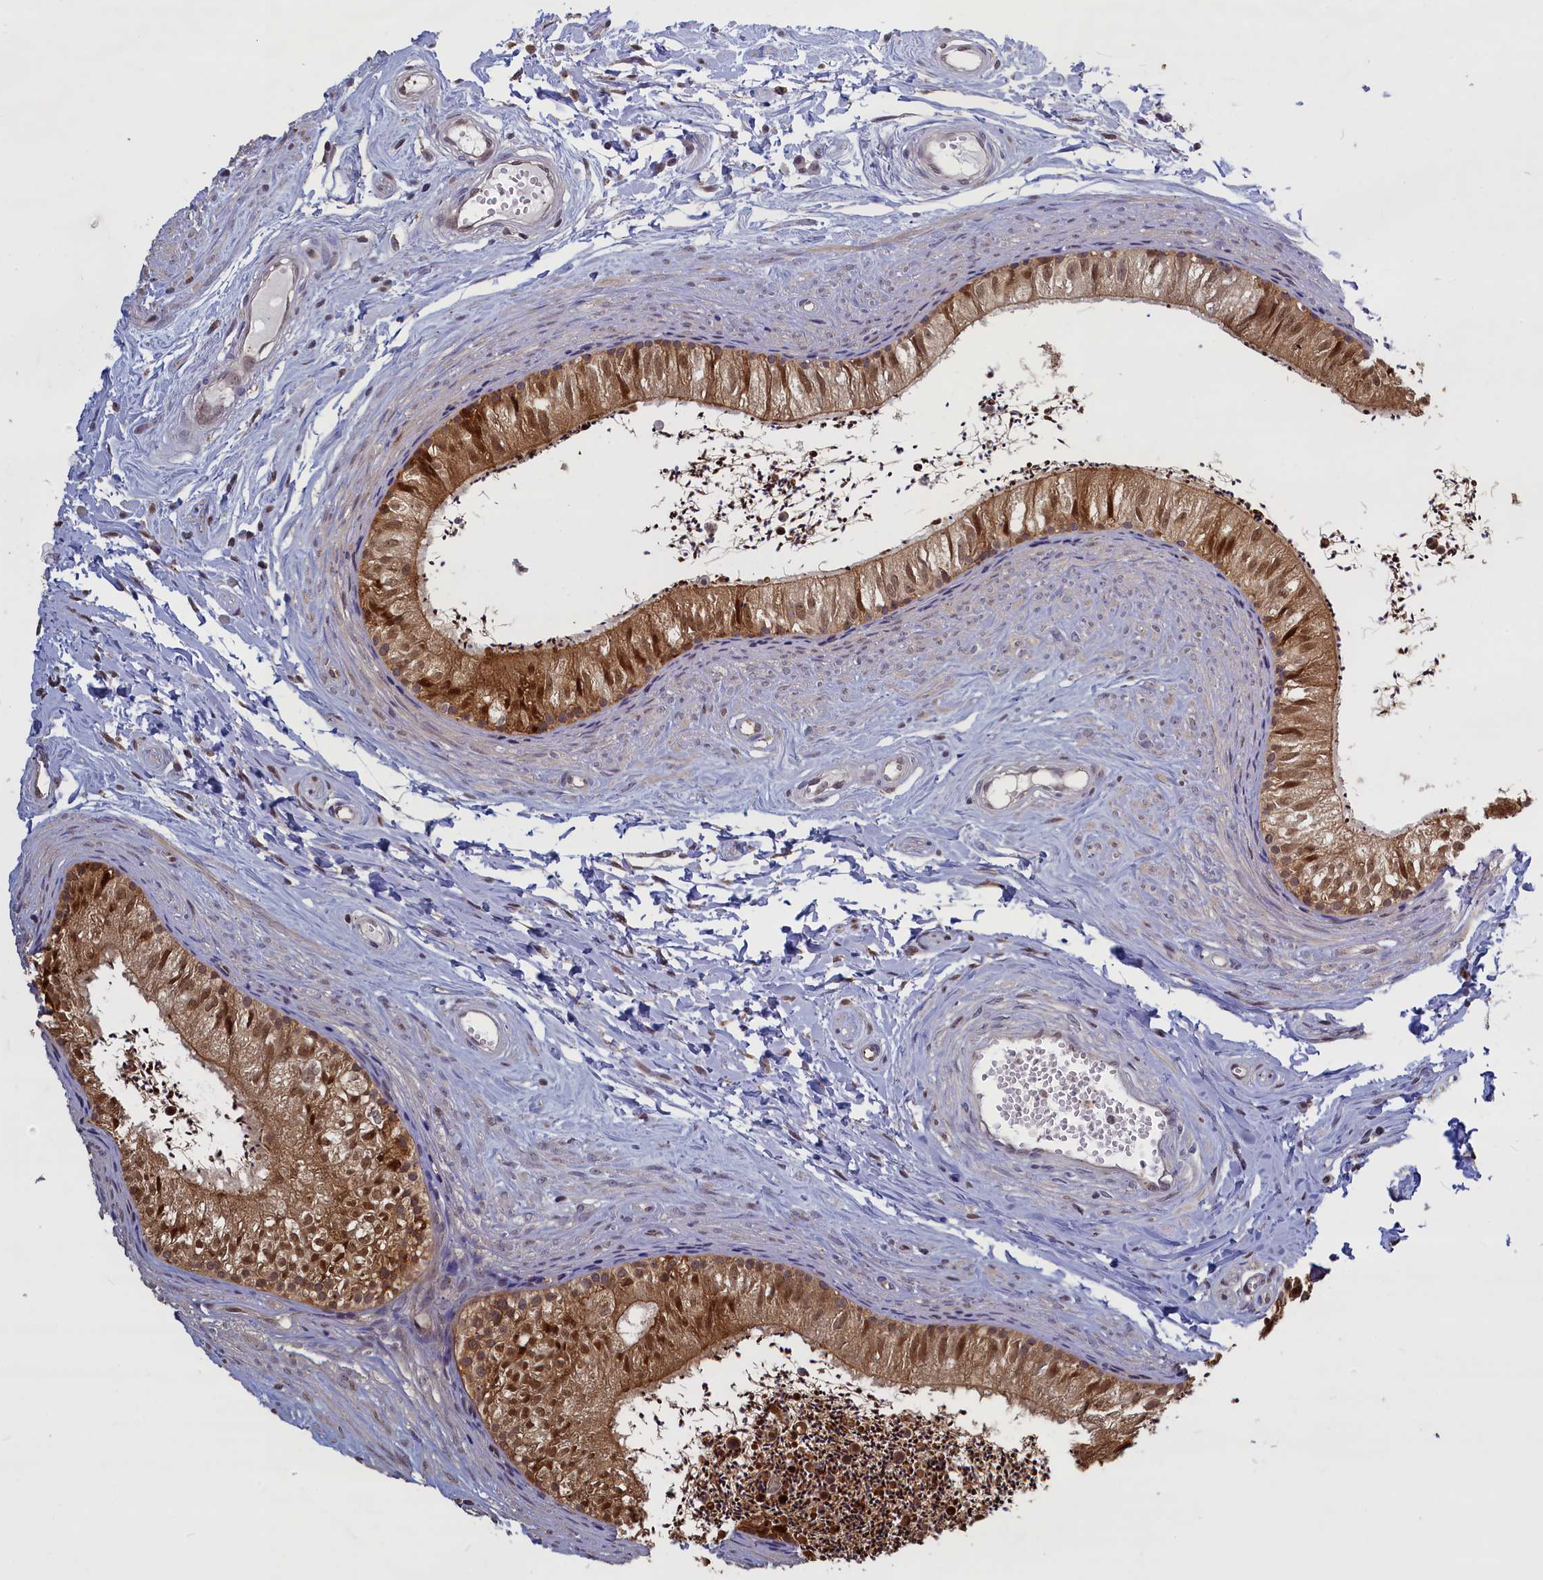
{"staining": {"intensity": "strong", "quantity": ">75%", "location": "cytoplasmic/membranous,nuclear"}, "tissue": "epididymis", "cell_type": "Glandular cells", "image_type": "normal", "snomed": [{"axis": "morphology", "description": "Normal tissue, NOS"}, {"axis": "topography", "description": "Epididymis"}], "caption": "Strong cytoplasmic/membranous,nuclear expression is identified in about >75% of glandular cells in unremarkable epididymis.", "gene": "UCHL3", "patient": {"sex": "male", "age": 56}}